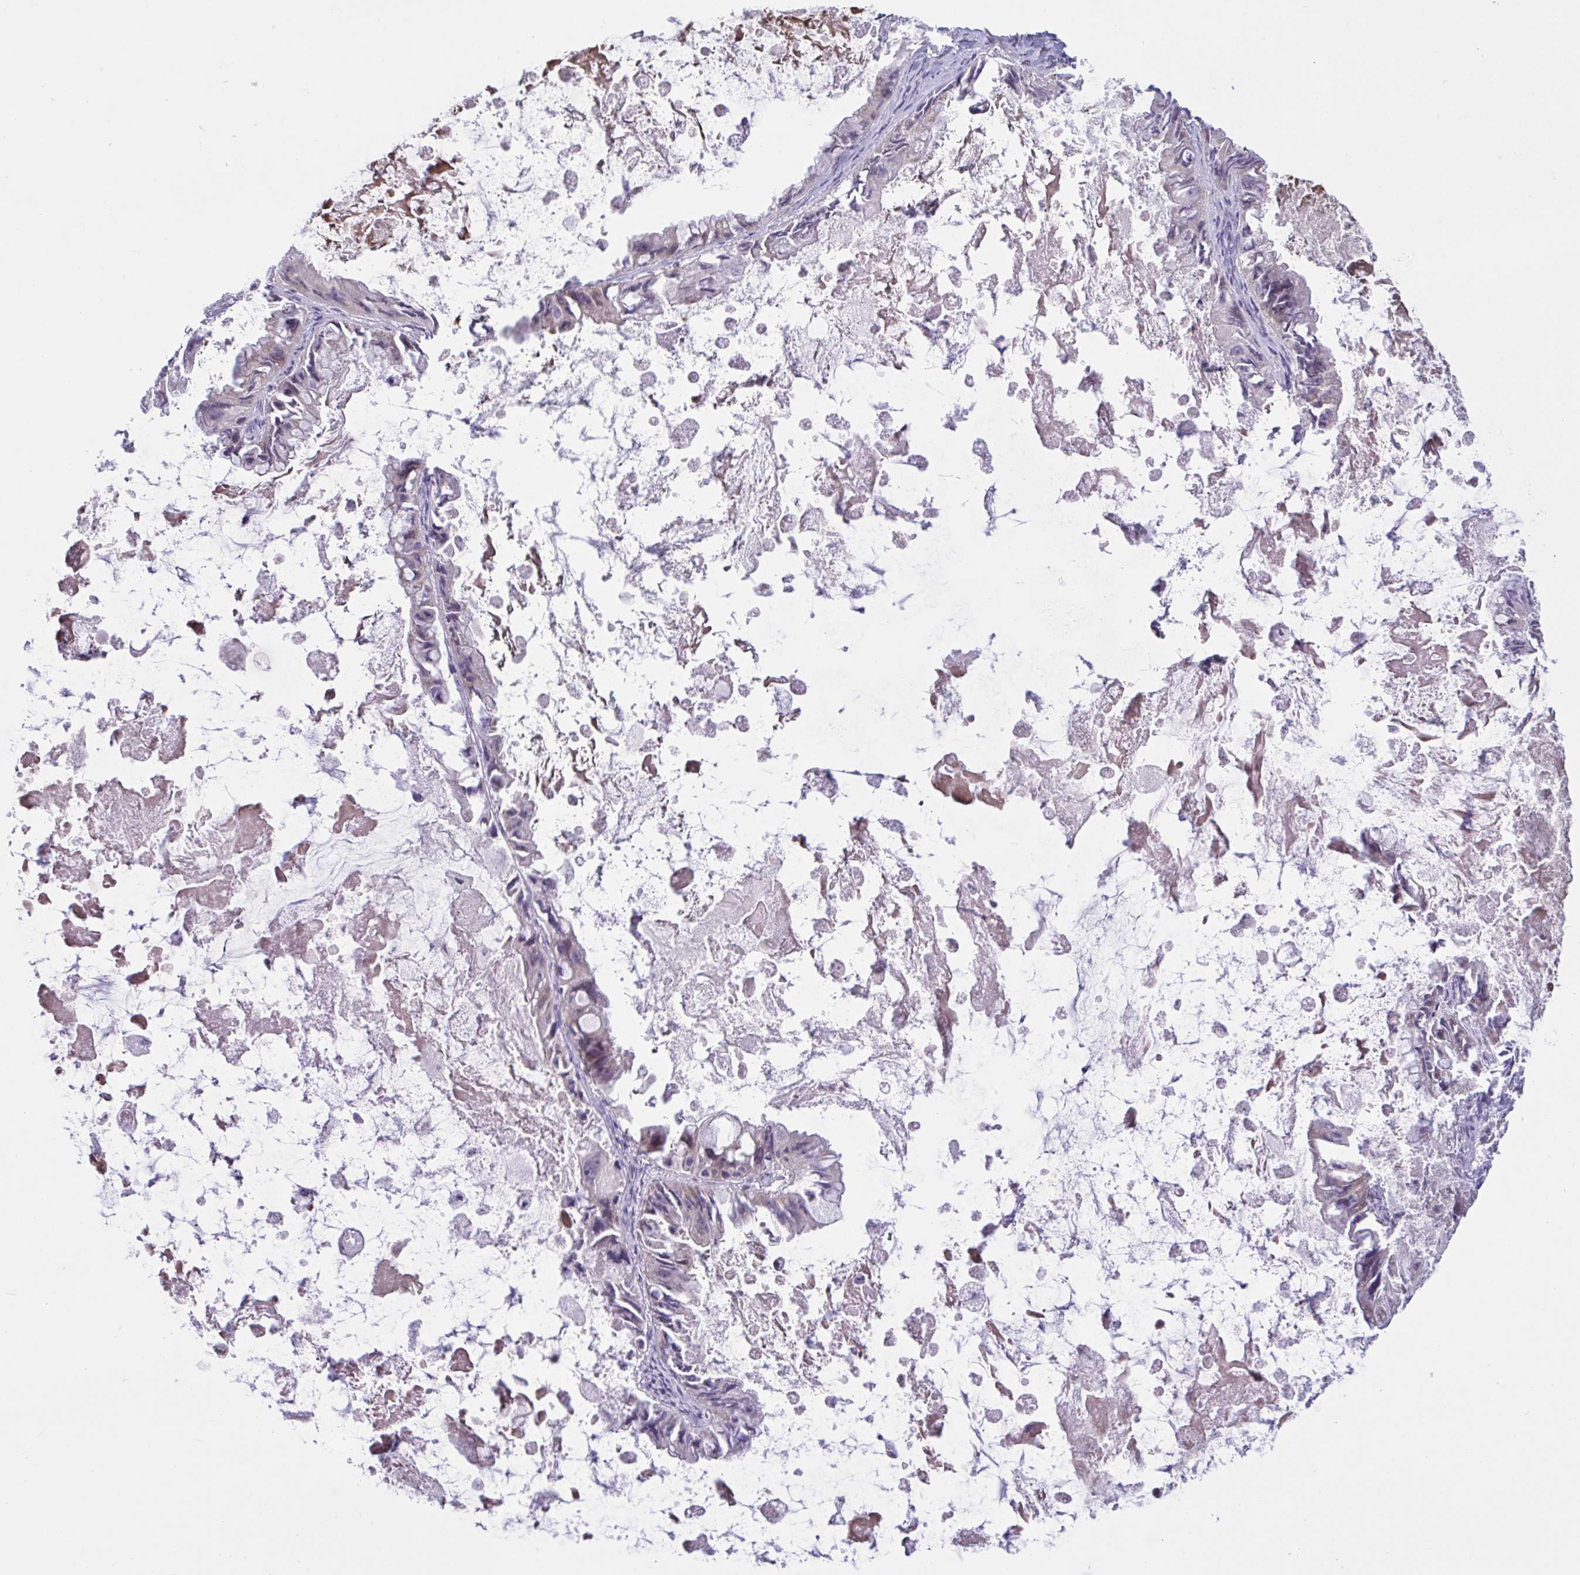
{"staining": {"intensity": "moderate", "quantity": "<25%", "location": "cytoplasmic/membranous"}, "tissue": "ovarian cancer", "cell_type": "Tumor cells", "image_type": "cancer", "snomed": [{"axis": "morphology", "description": "Cystadenocarcinoma, mucinous, NOS"}, {"axis": "topography", "description": "Ovary"}], "caption": "Immunohistochemical staining of human mucinous cystadenocarcinoma (ovarian) shows low levels of moderate cytoplasmic/membranous protein positivity in approximately <25% of tumor cells.", "gene": "VWC2", "patient": {"sex": "female", "age": 61}}